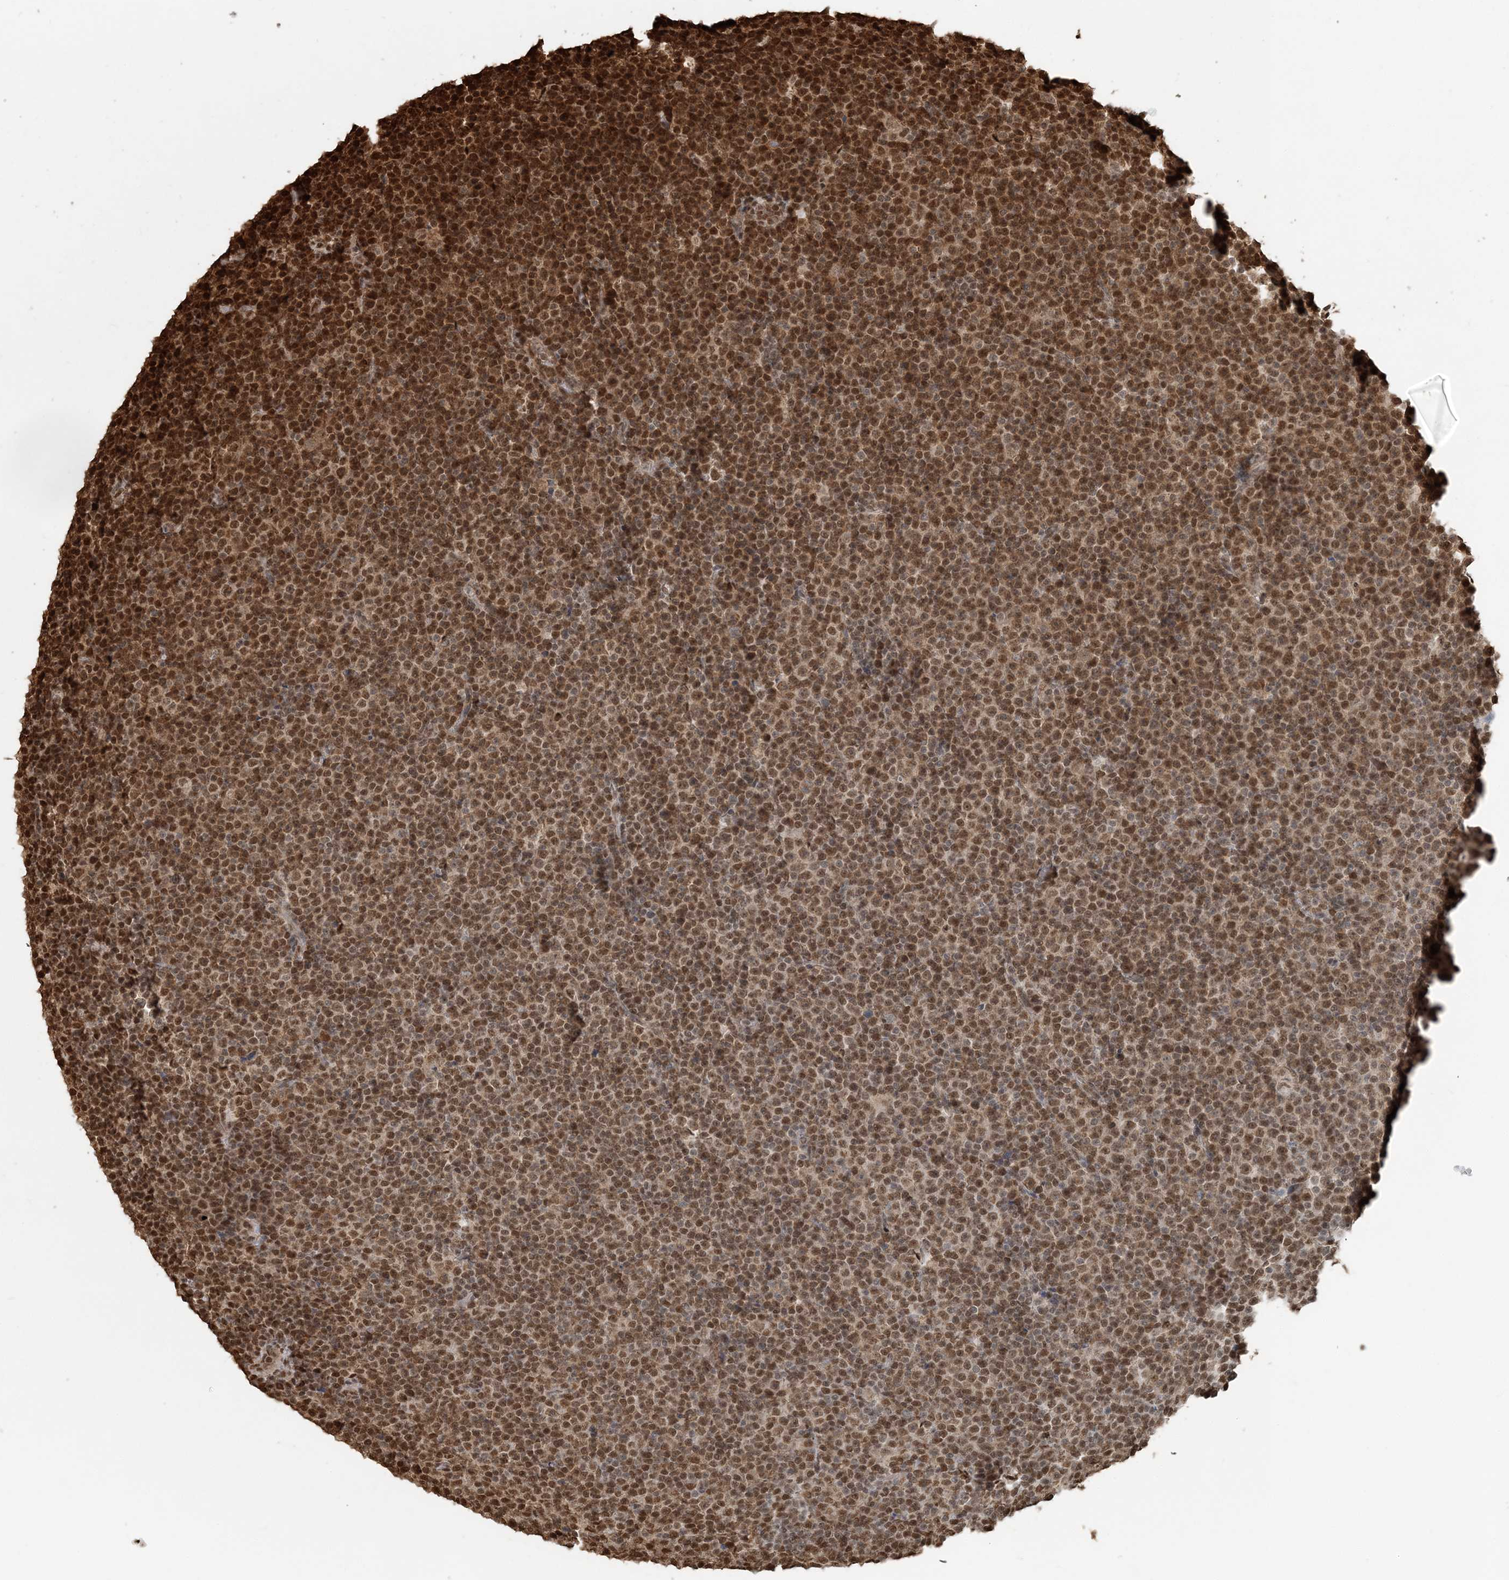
{"staining": {"intensity": "moderate", "quantity": ">75%", "location": "nuclear"}, "tissue": "lymphoma", "cell_type": "Tumor cells", "image_type": "cancer", "snomed": [{"axis": "morphology", "description": "Malignant lymphoma, non-Hodgkin's type, Low grade"}, {"axis": "topography", "description": "Lymph node"}], "caption": "DAB (3,3'-diaminobenzidine) immunohistochemical staining of malignant lymphoma, non-Hodgkin's type (low-grade) demonstrates moderate nuclear protein staining in approximately >75% of tumor cells.", "gene": "ARHGAP35", "patient": {"sex": "female", "age": 67}}